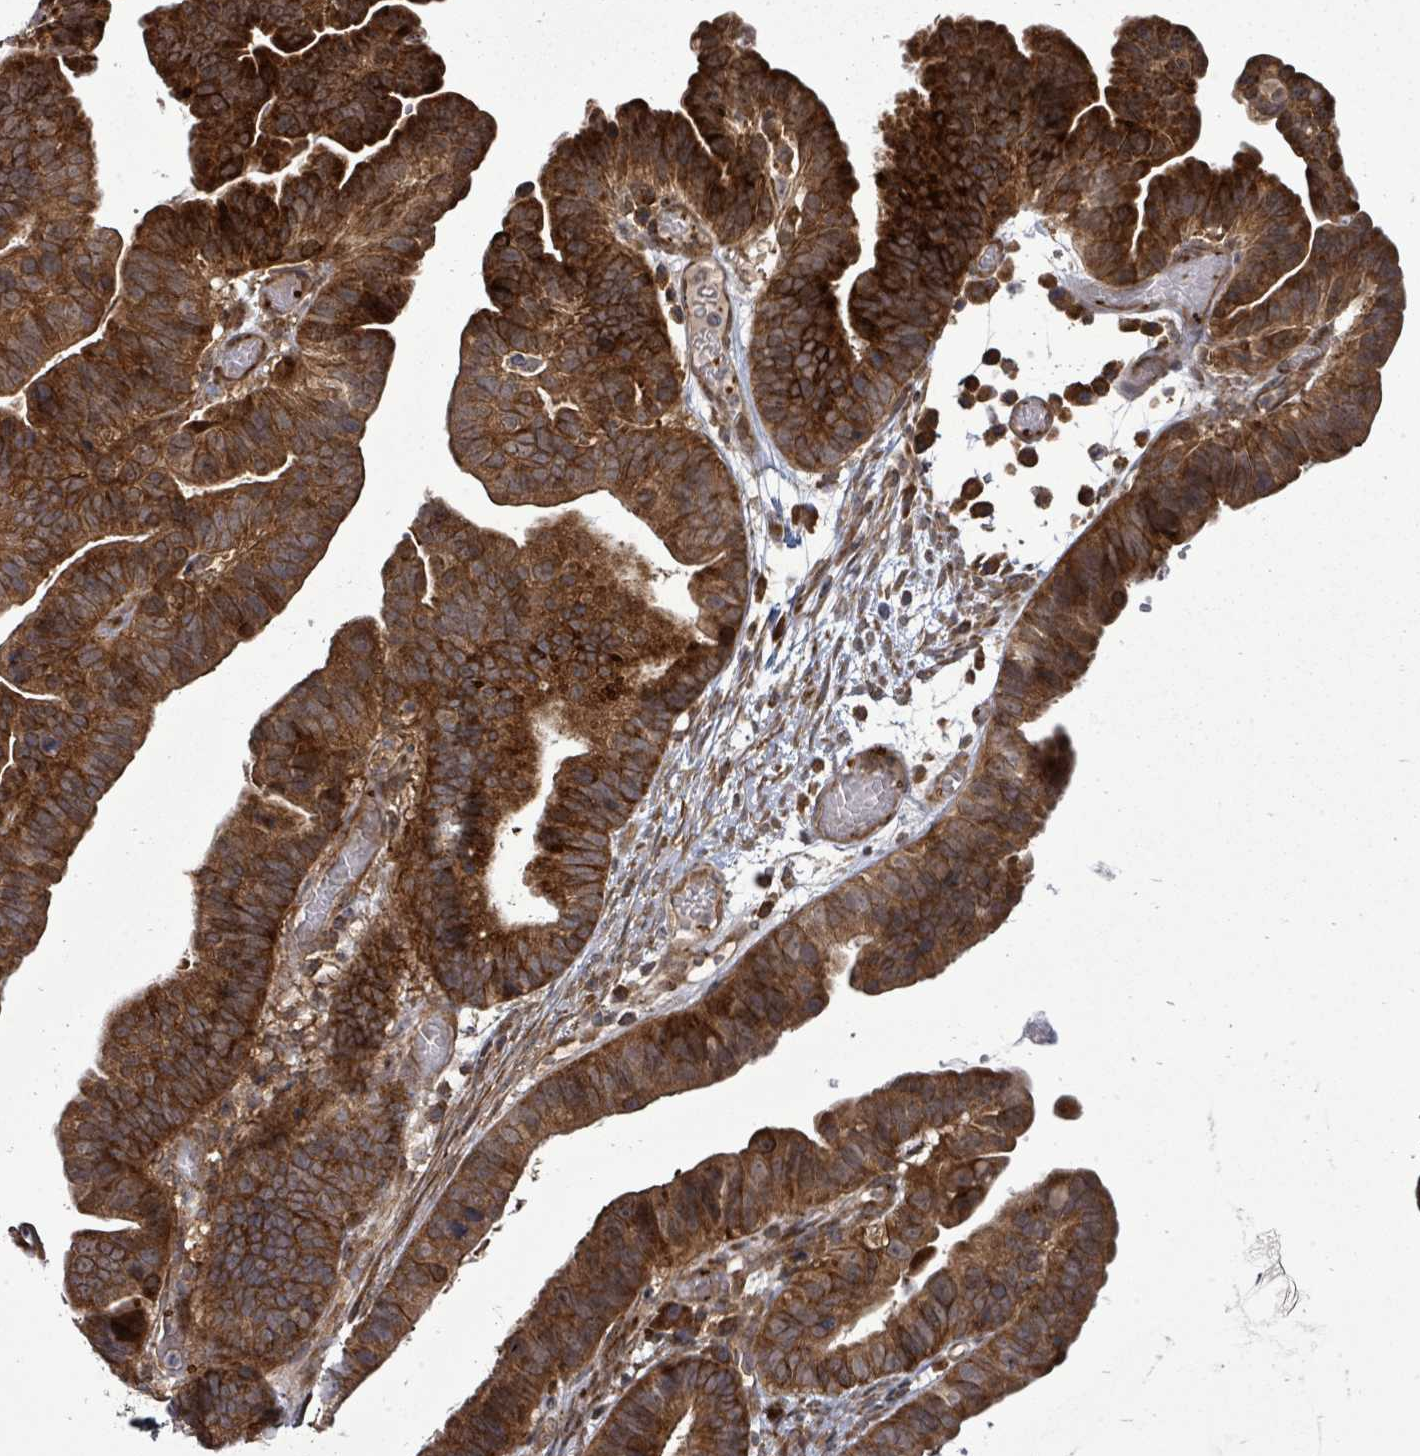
{"staining": {"intensity": "strong", "quantity": ">75%", "location": "cytoplasmic/membranous"}, "tissue": "ovarian cancer", "cell_type": "Tumor cells", "image_type": "cancer", "snomed": [{"axis": "morphology", "description": "Cystadenocarcinoma, serous, NOS"}, {"axis": "topography", "description": "Ovary"}], "caption": "Ovarian serous cystadenocarcinoma stained for a protein (brown) demonstrates strong cytoplasmic/membranous positive staining in approximately >75% of tumor cells.", "gene": "EIF3C", "patient": {"sex": "female", "age": 56}}